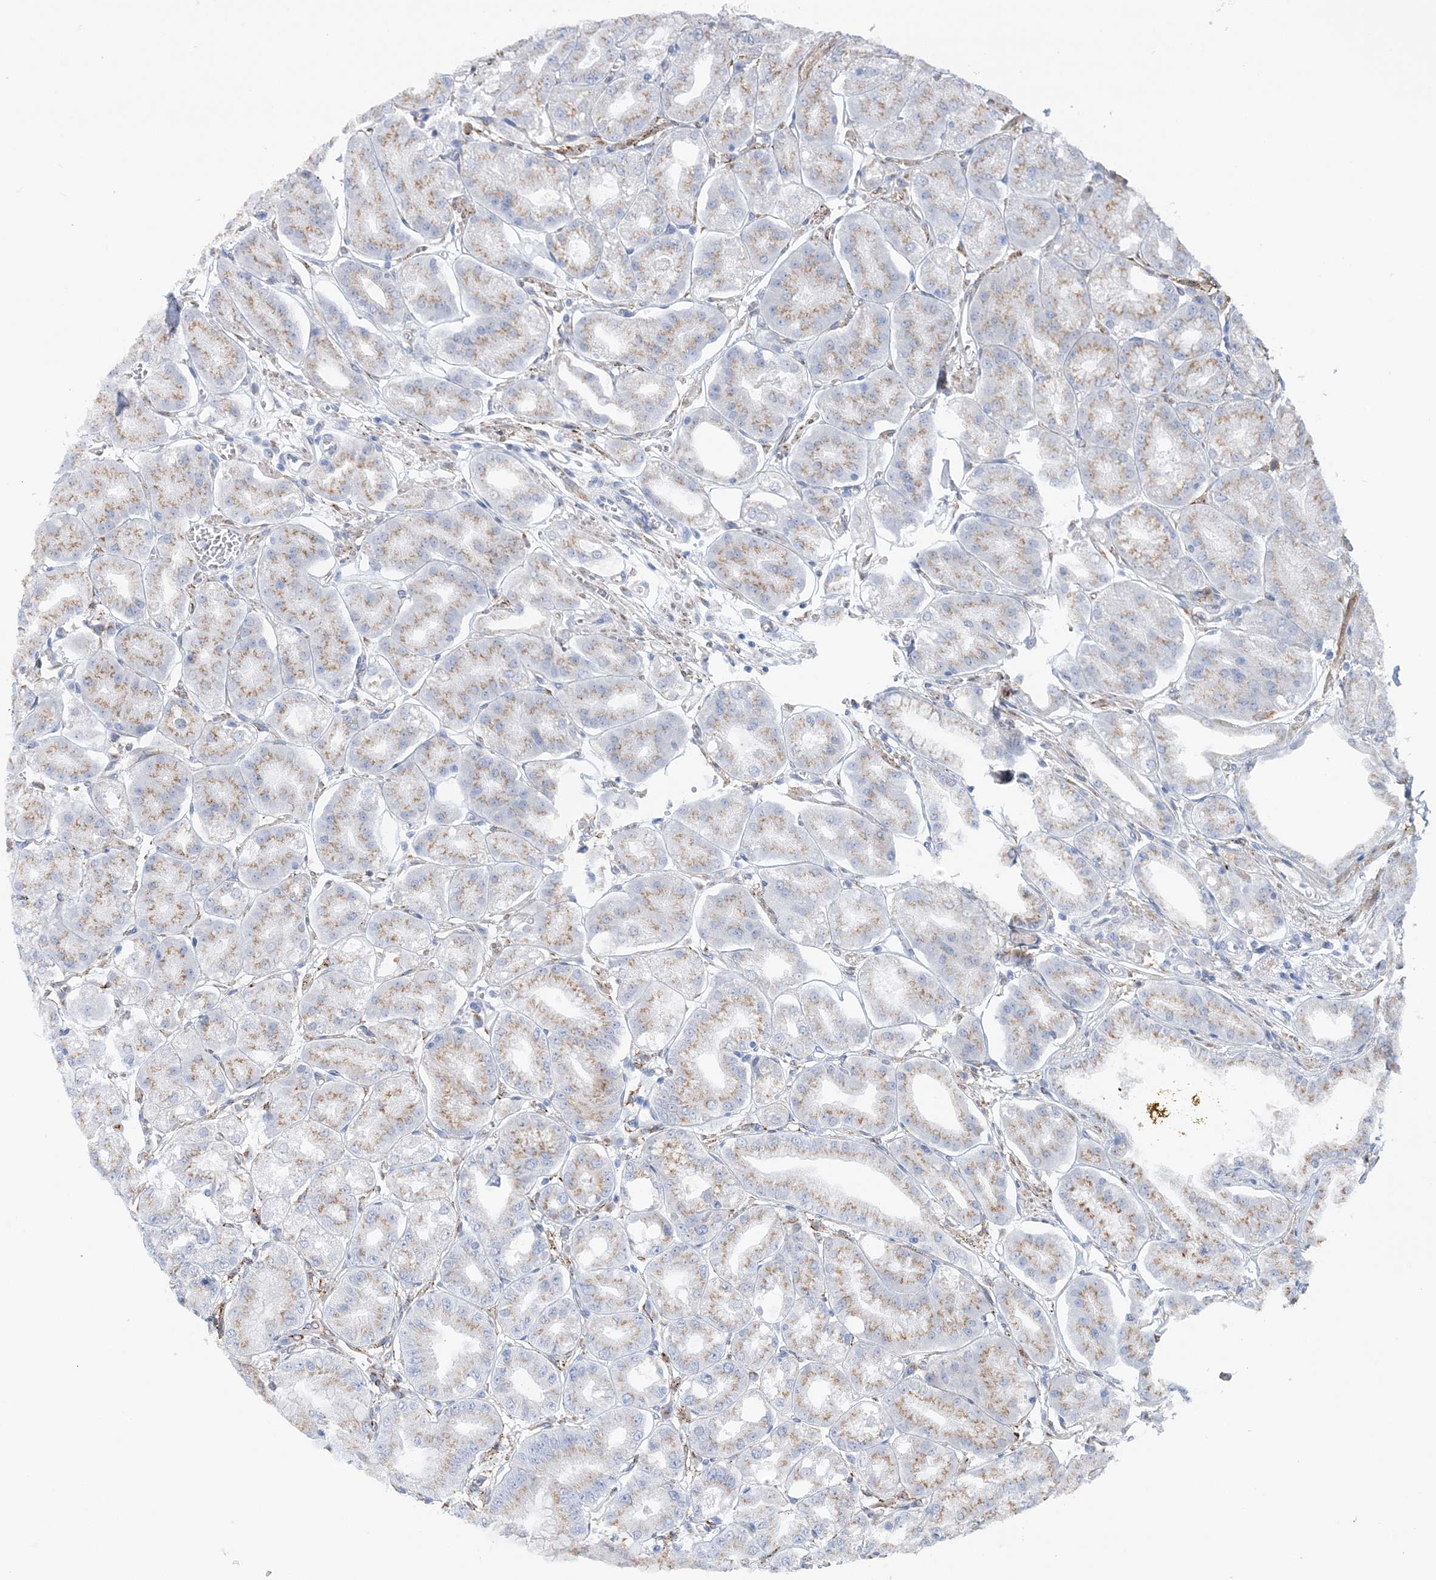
{"staining": {"intensity": "weak", "quantity": "25%-75%", "location": "cytoplasmic/membranous"}, "tissue": "stomach", "cell_type": "Glandular cells", "image_type": "normal", "snomed": [{"axis": "morphology", "description": "Normal tissue, NOS"}, {"axis": "topography", "description": "Stomach, lower"}], "caption": "Unremarkable stomach demonstrates weak cytoplasmic/membranous positivity in about 25%-75% of glandular cells, visualized by immunohistochemistry. (DAB IHC, brown staining for protein, blue staining for nuclei).", "gene": "PLEKHG4B", "patient": {"sex": "male", "age": 71}}